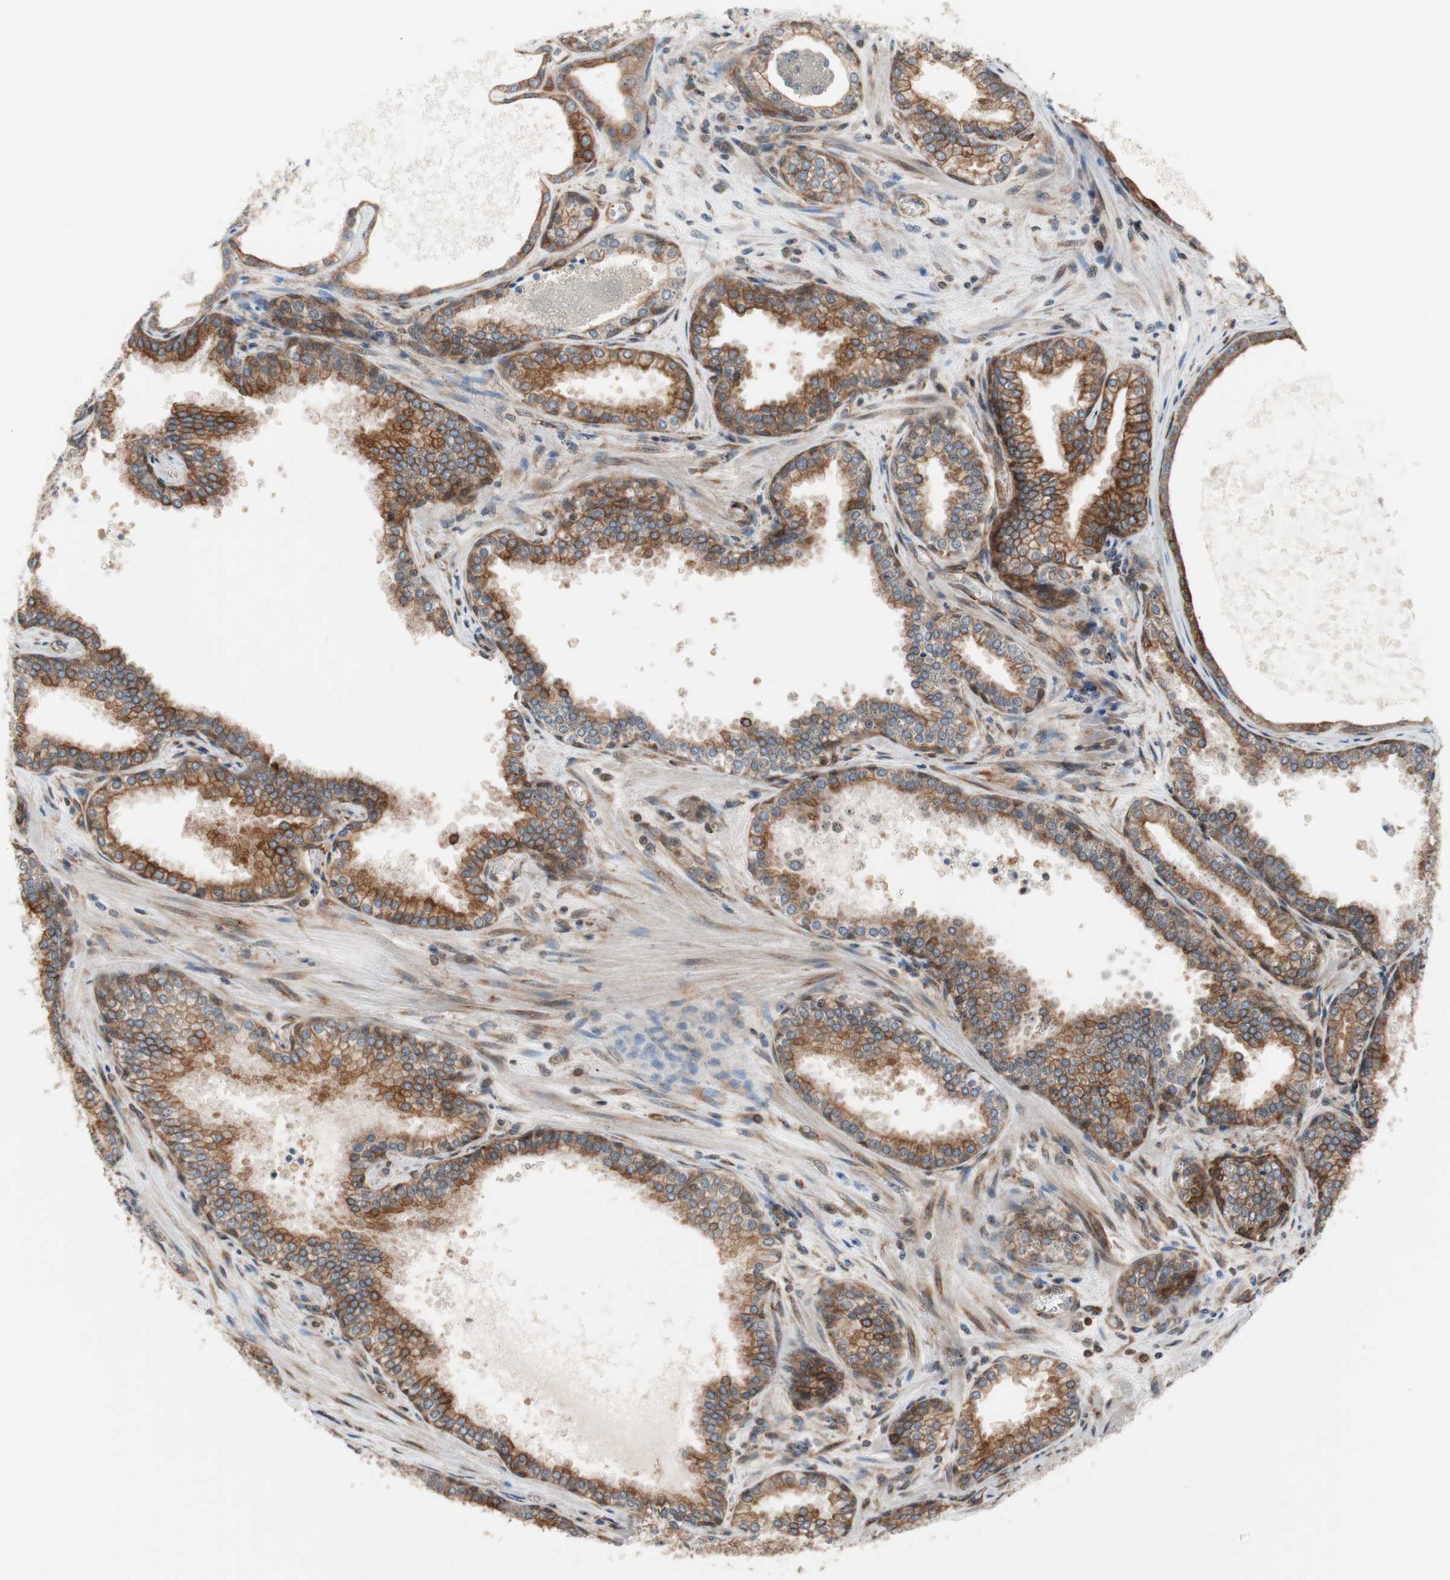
{"staining": {"intensity": "strong", "quantity": ">75%", "location": "cytoplasmic/membranous"}, "tissue": "prostate cancer", "cell_type": "Tumor cells", "image_type": "cancer", "snomed": [{"axis": "morphology", "description": "Adenocarcinoma, Low grade"}, {"axis": "topography", "description": "Prostate"}], "caption": "Protein staining of adenocarcinoma (low-grade) (prostate) tissue reveals strong cytoplasmic/membranous expression in approximately >75% of tumor cells. The staining was performed using DAB to visualize the protein expression in brown, while the nuclei were stained in blue with hematoxylin (Magnification: 20x).", "gene": "ZNF512B", "patient": {"sex": "male", "age": 60}}